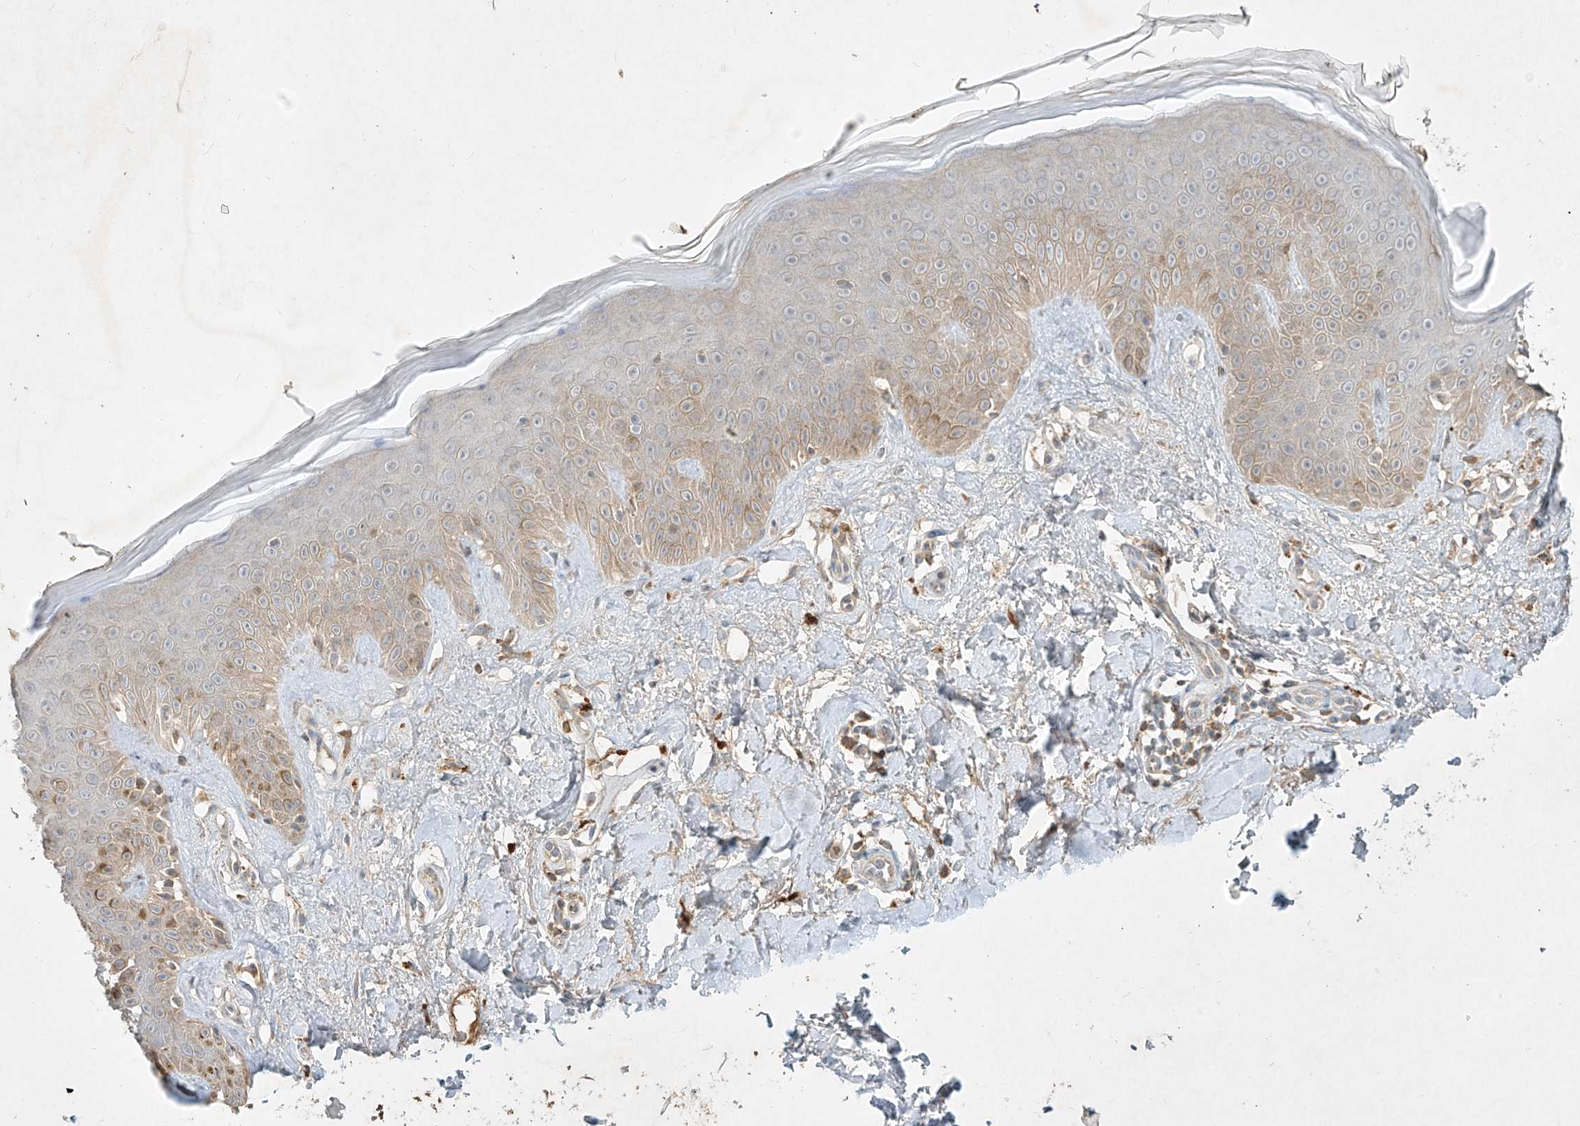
{"staining": {"intensity": "moderate", "quantity": "25%-75%", "location": "cytoplasmic/membranous"}, "tissue": "skin", "cell_type": "Fibroblasts", "image_type": "normal", "snomed": [{"axis": "morphology", "description": "Normal tissue, NOS"}, {"axis": "topography", "description": "Skin"}], "caption": "This is an image of immunohistochemistry (IHC) staining of normal skin, which shows moderate positivity in the cytoplasmic/membranous of fibroblasts.", "gene": "KPNA7", "patient": {"sex": "female", "age": 64}}